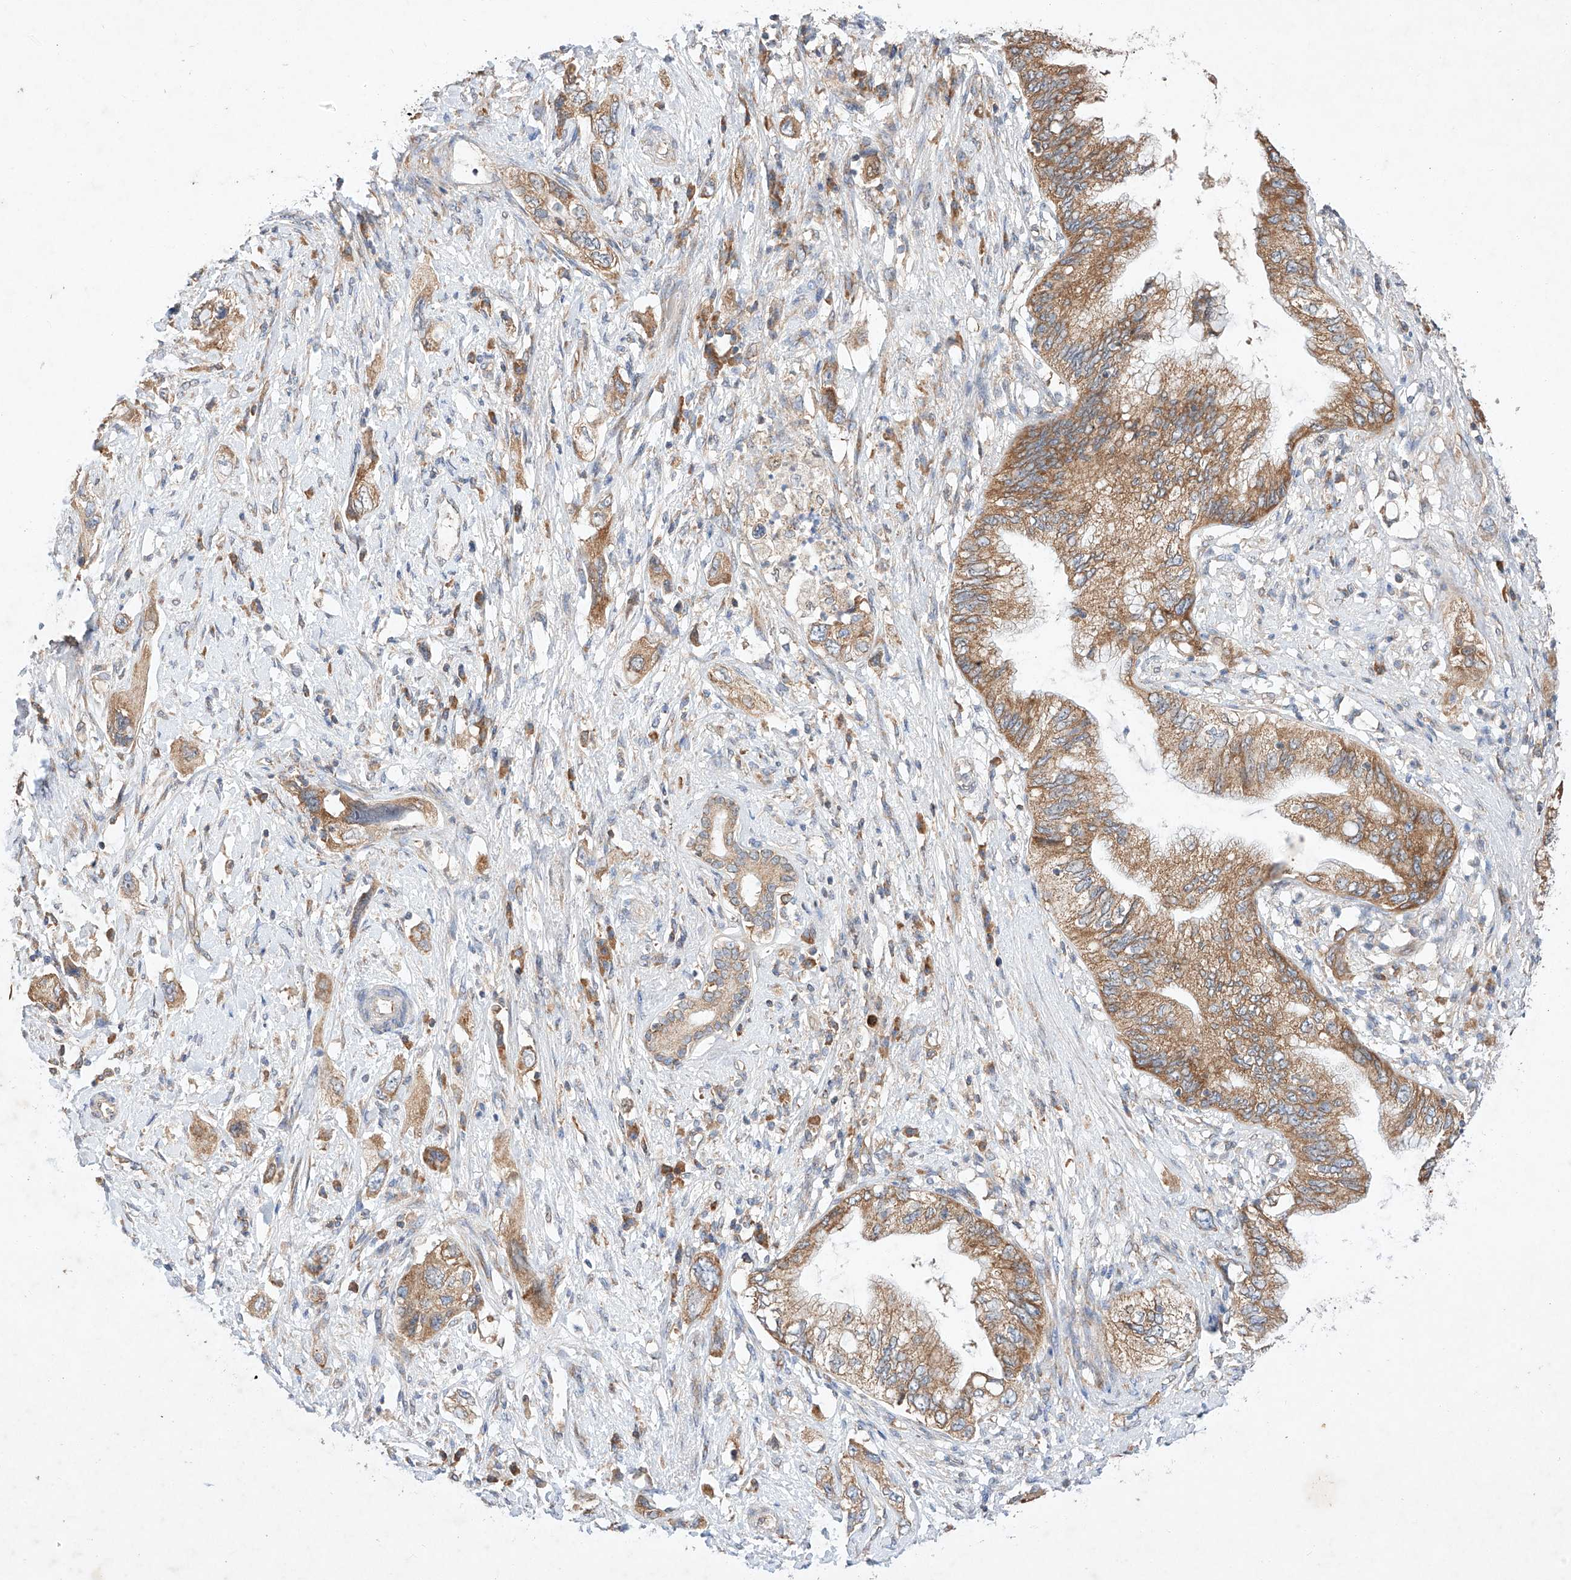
{"staining": {"intensity": "moderate", "quantity": ">75%", "location": "cytoplasmic/membranous"}, "tissue": "pancreatic cancer", "cell_type": "Tumor cells", "image_type": "cancer", "snomed": [{"axis": "morphology", "description": "Adenocarcinoma, NOS"}, {"axis": "topography", "description": "Pancreas"}], "caption": "Brown immunohistochemical staining in human pancreatic adenocarcinoma shows moderate cytoplasmic/membranous staining in approximately >75% of tumor cells.", "gene": "C6orf118", "patient": {"sex": "female", "age": 73}}